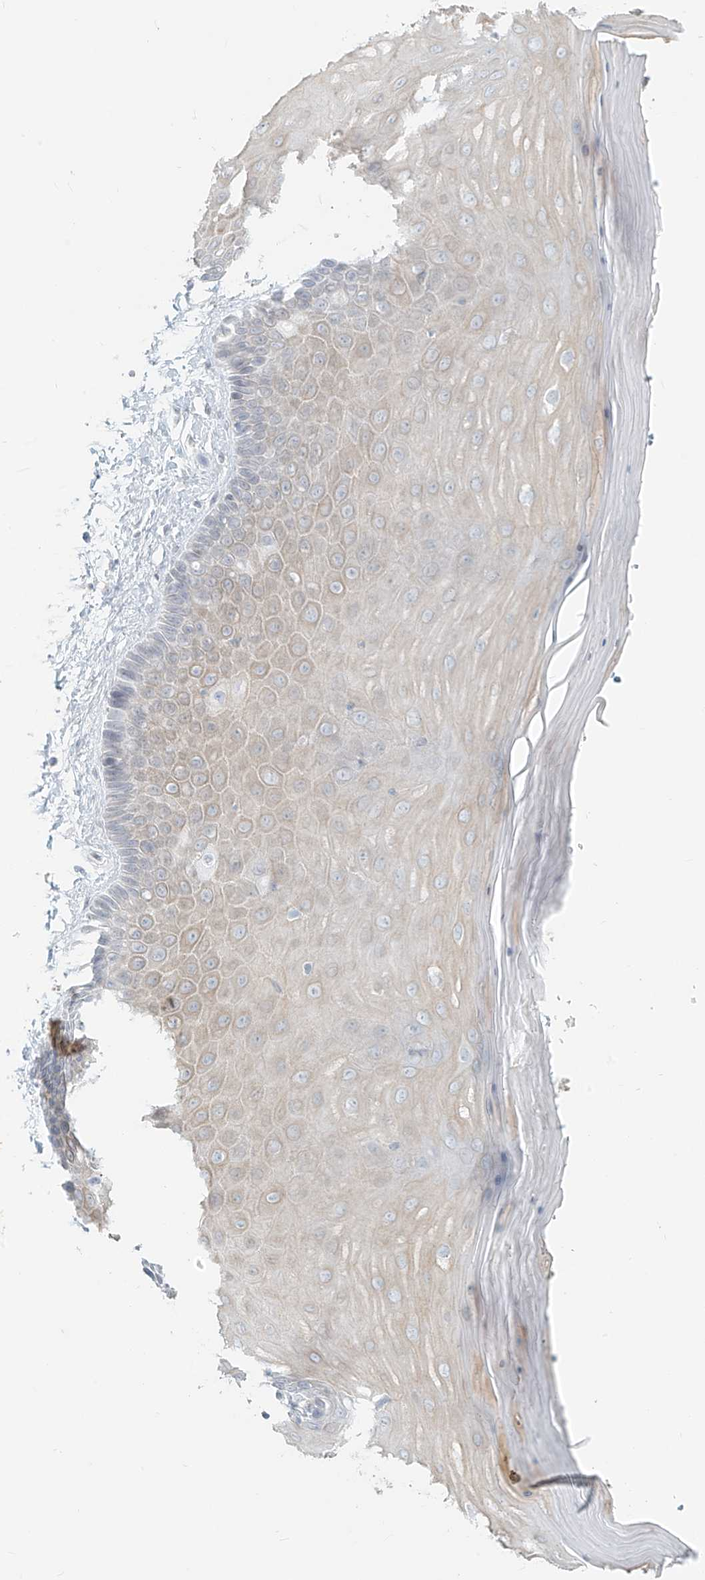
{"staining": {"intensity": "negative", "quantity": "none", "location": "none"}, "tissue": "cervix", "cell_type": "Glandular cells", "image_type": "normal", "snomed": [{"axis": "morphology", "description": "Normal tissue, NOS"}, {"axis": "topography", "description": "Cervix"}], "caption": "Human cervix stained for a protein using immunohistochemistry (IHC) demonstrates no expression in glandular cells.", "gene": "OSBPL7", "patient": {"sex": "female", "age": 55}}